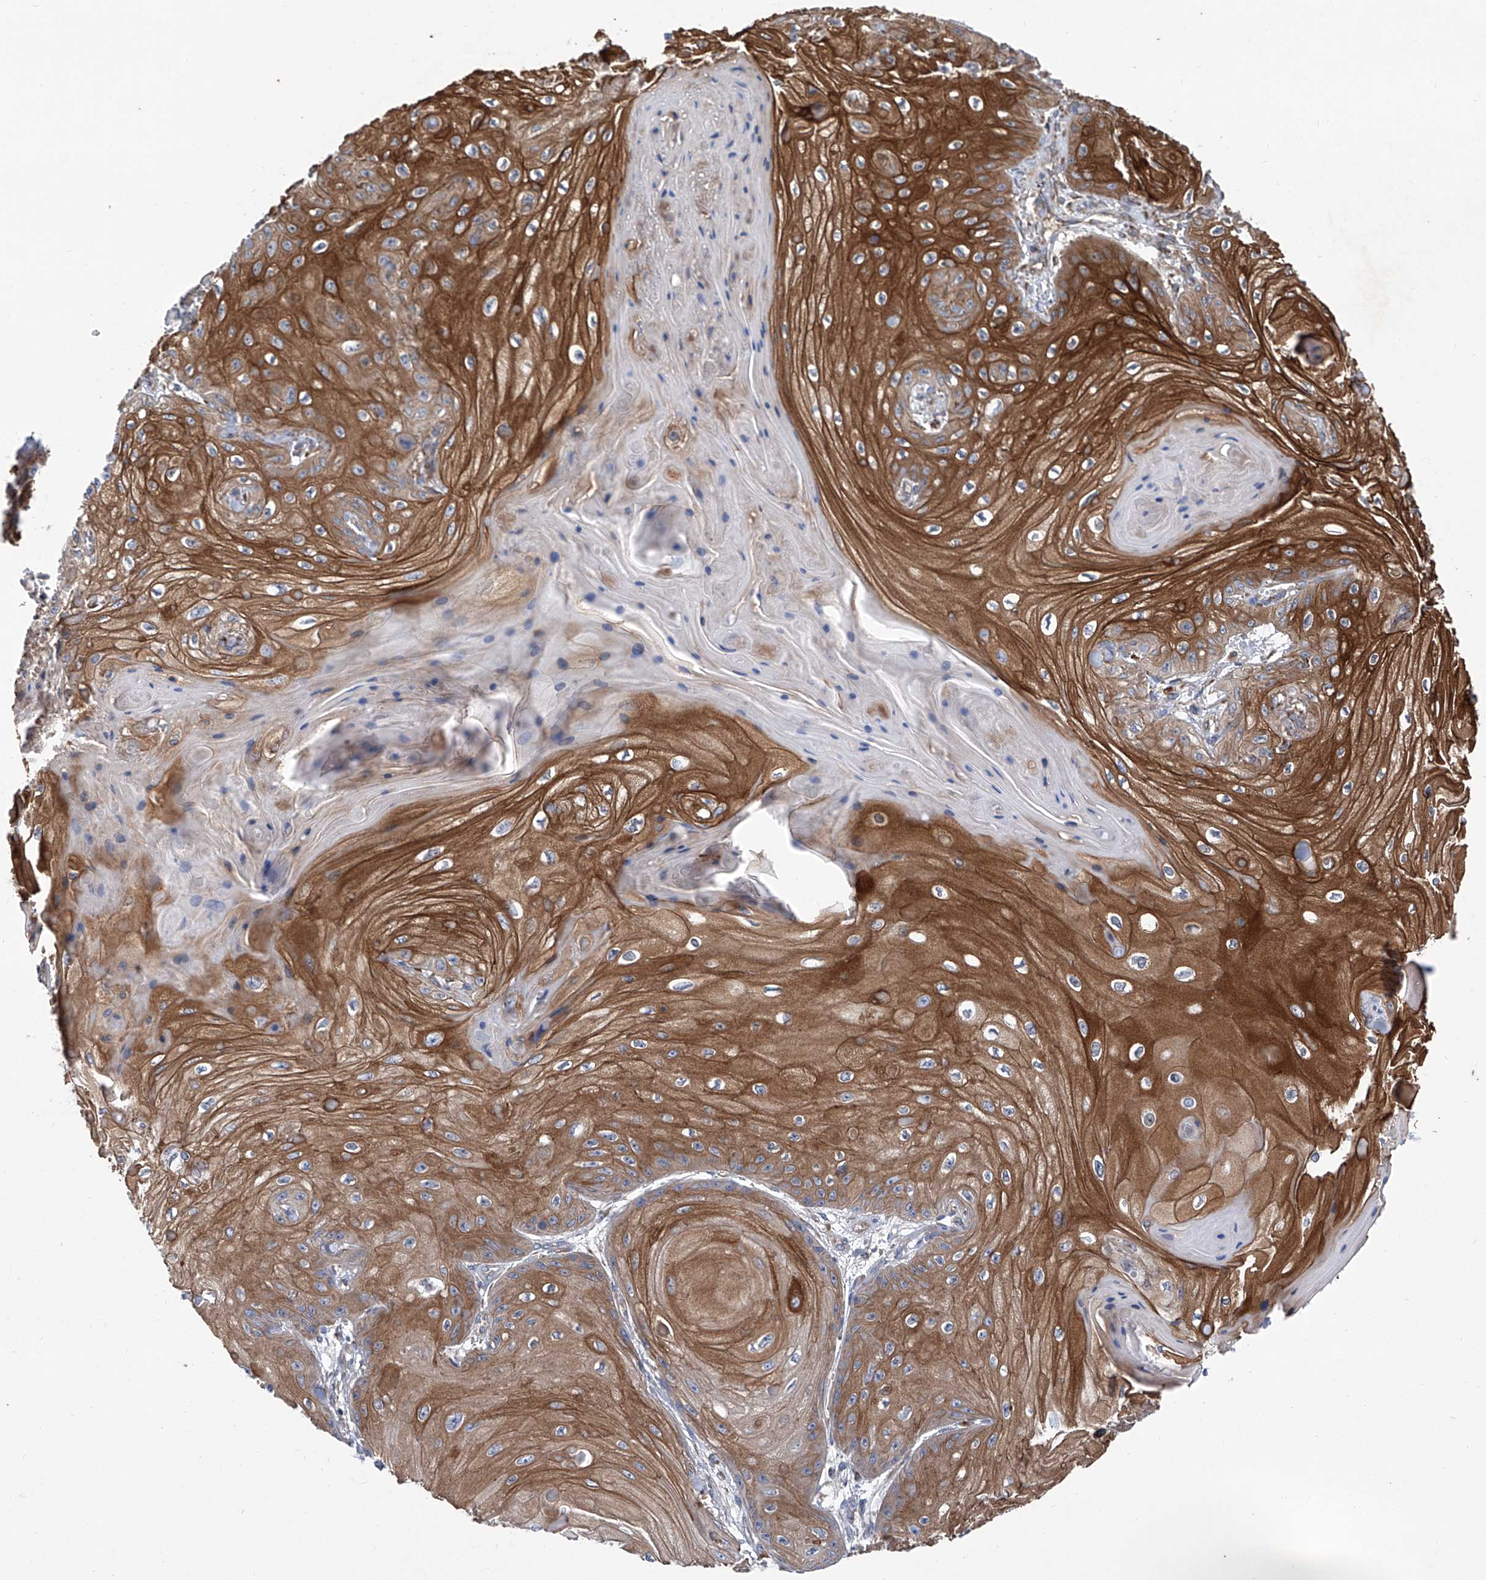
{"staining": {"intensity": "strong", "quantity": ">75%", "location": "cytoplasmic/membranous"}, "tissue": "skin cancer", "cell_type": "Tumor cells", "image_type": "cancer", "snomed": [{"axis": "morphology", "description": "Squamous cell carcinoma, NOS"}, {"axis": "topography", "description": "Skin"}], "caption": "Immunohistochemistry micrograph of neoplastic tissue: human skin cancer (squamous cell carcinoma) stained using IHC exhibits high levels of strong protein expression localized specifically in the cytoplasmic/membranous of tumor cells, appearing as a cytoplasmic/membranous brown color.", "gene": "ASCC3", "patient": {"sex": "male", "age": 74}}